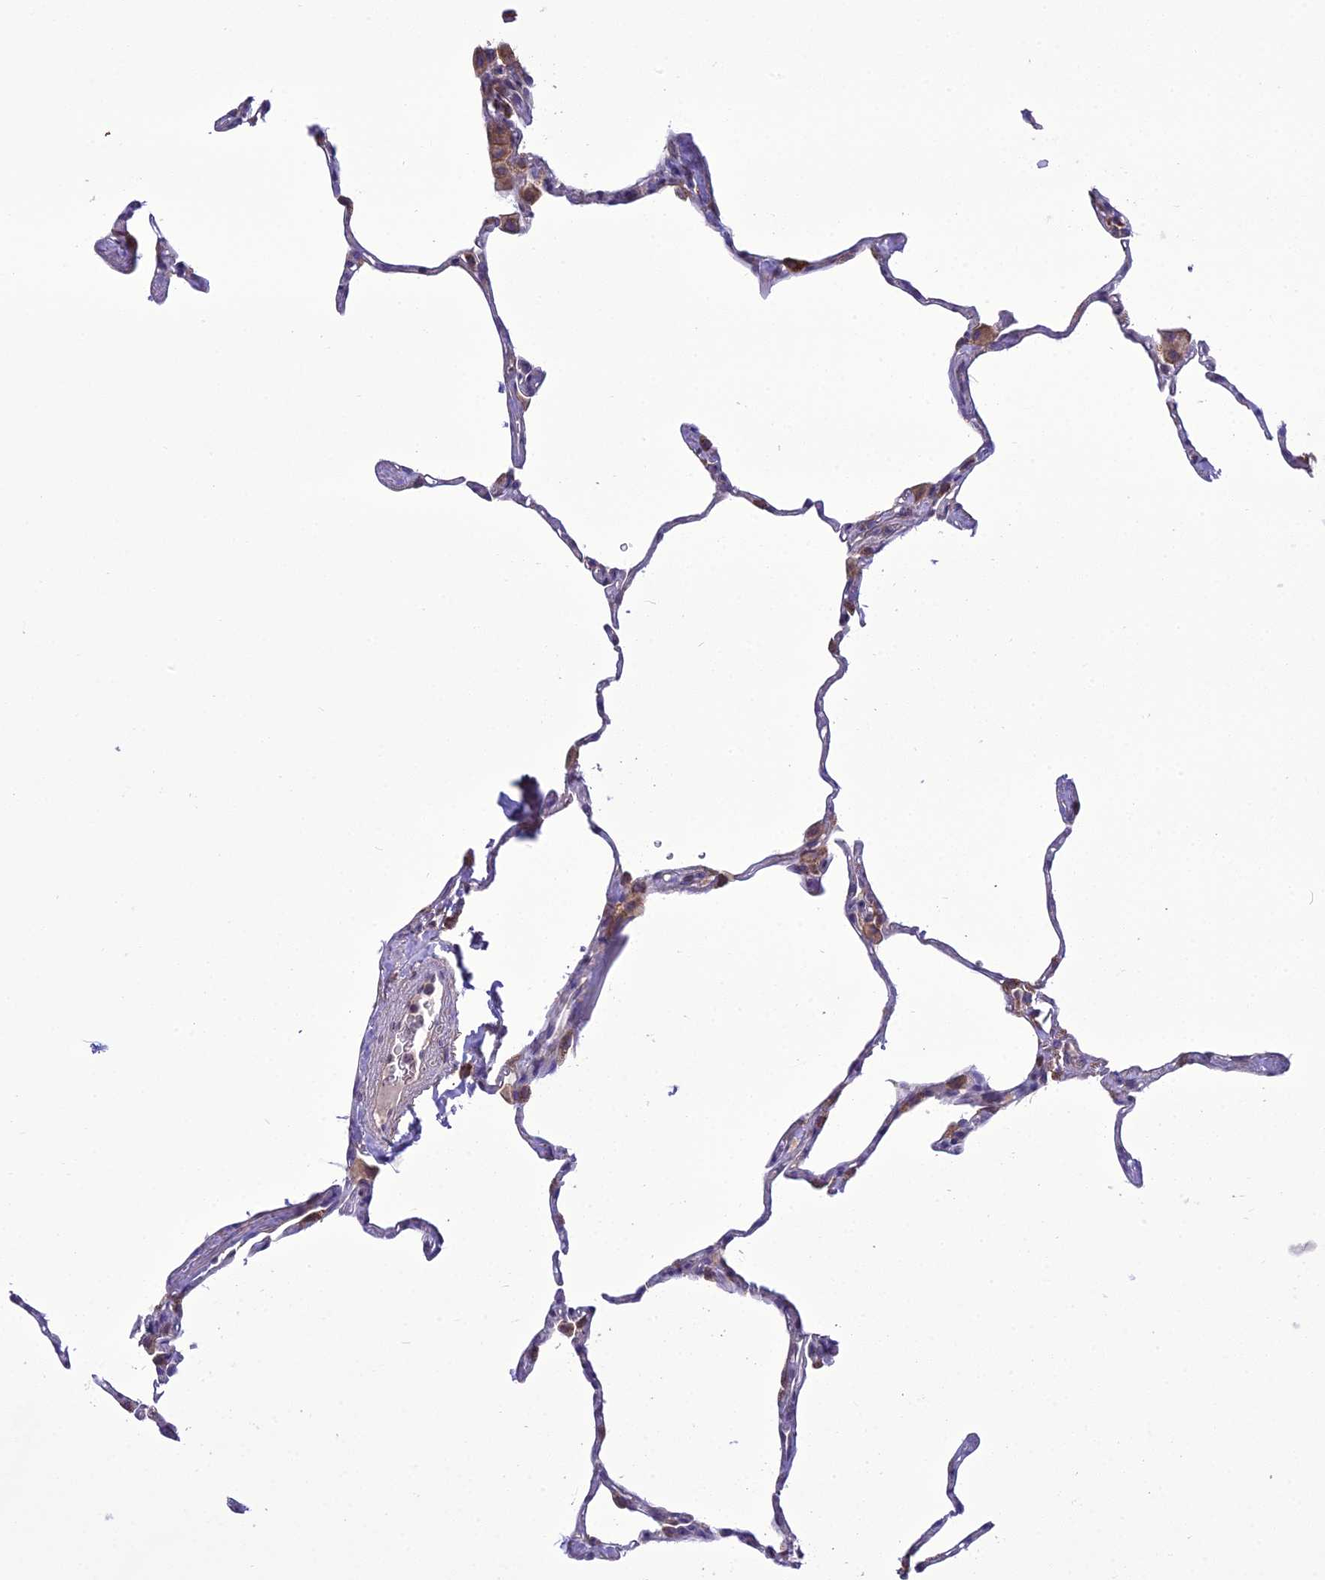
{"staining": {"intensity": "negative", "quantity": "none", "location": "none"}, "tissue": "lung", "cell_type": "Alveolar cells", "image_type": "normal", "snomed": [{"axis": "morphology", "description": "Normal tissue, NOS"}, {"axis": "topography", "description": "Lung"}], "caption": "IHC of benign human lung reveals no positivity in alveolar cells.", "gene": "ENSG00000260272", "patient": {"sex": "male", "age": 65}}